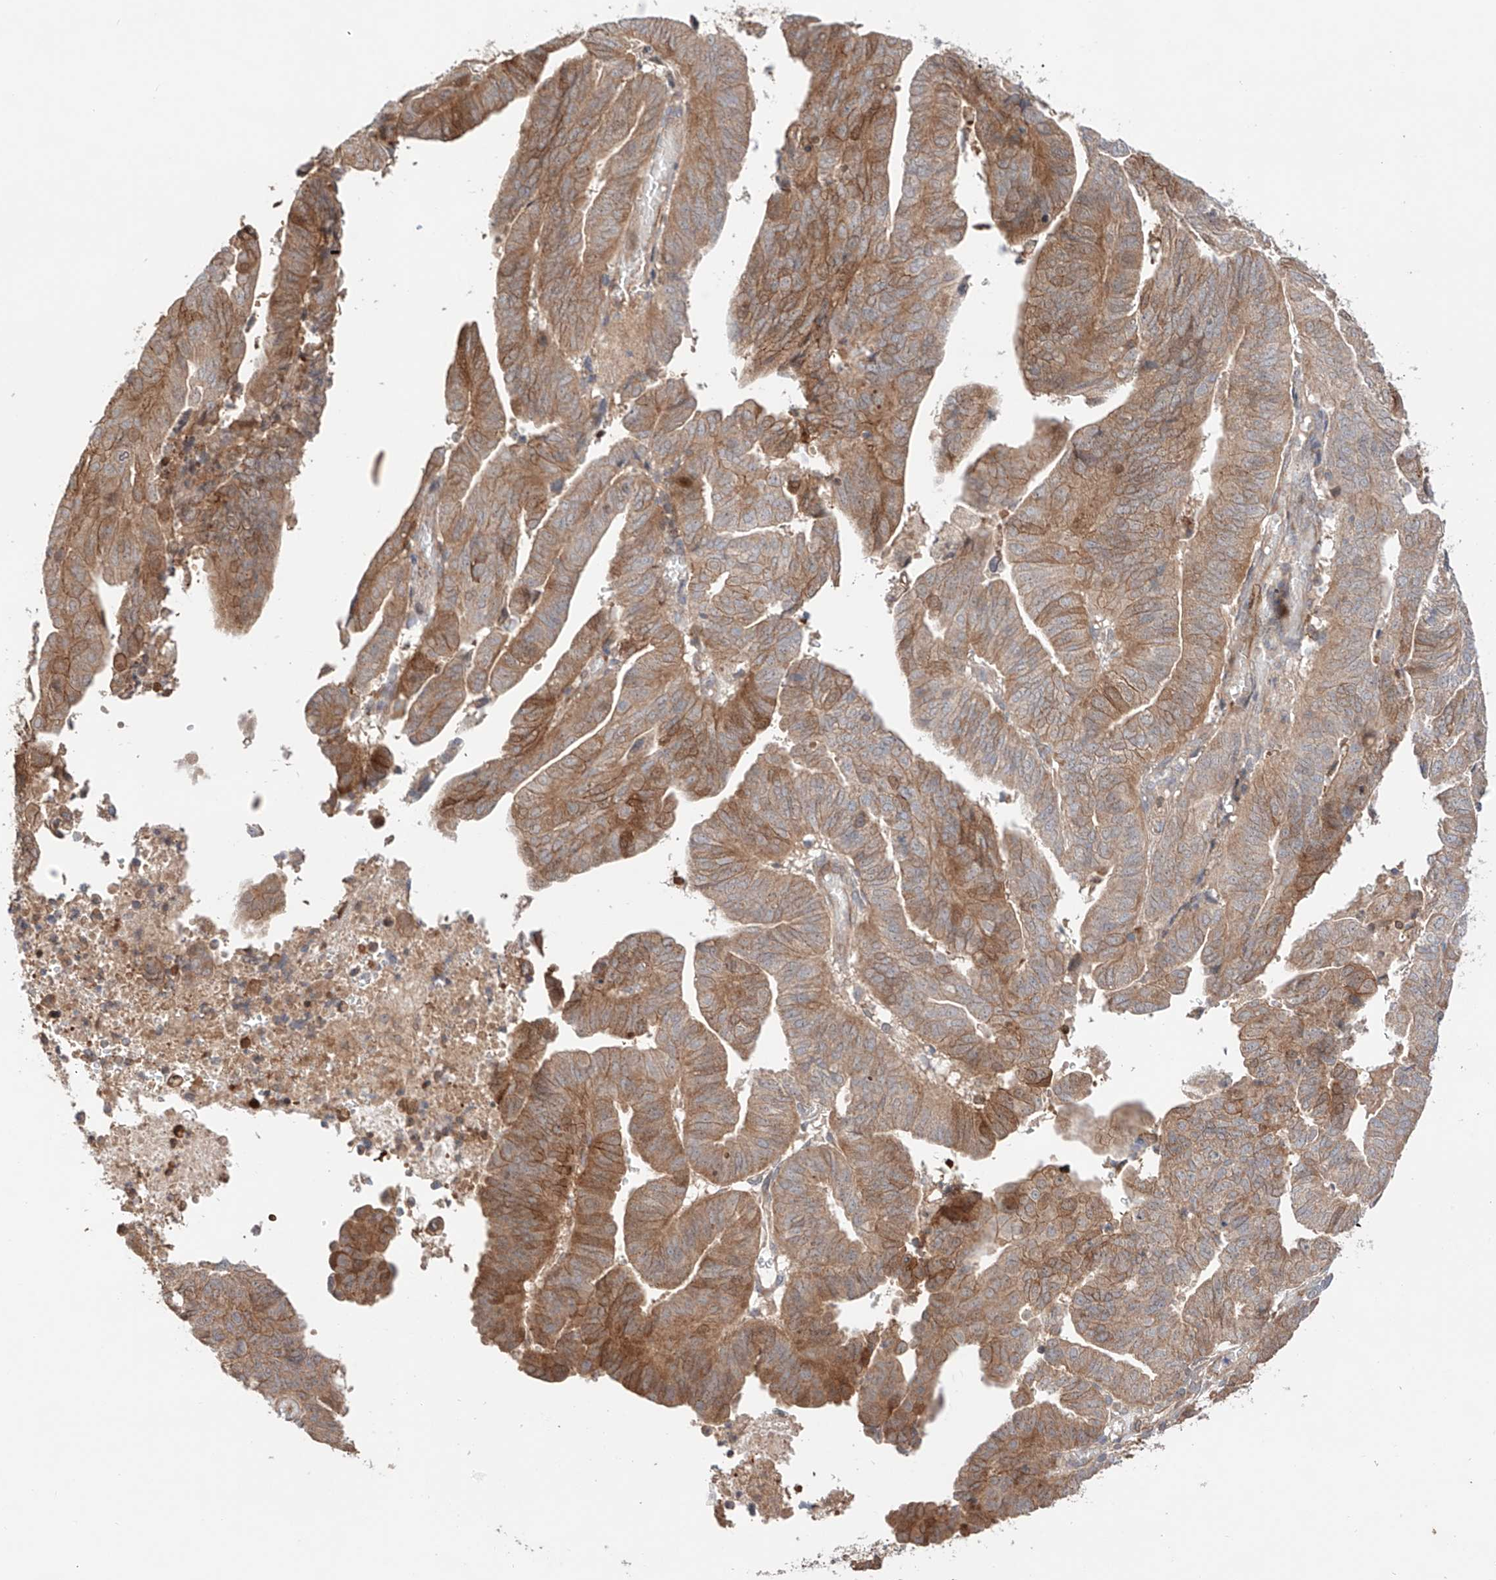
{"staining": {"intensity": "moderate", "quantity": ">75%", "location": "cytoplasmic/membranous"}, "tissue": "endometrial cancer", "cell_type": "Tumor cells", "image_type": "cancer", "snomed": [{"axis": "morphology", "description": "Adenocarcinoma, NOS"}, {"axis": "topography", "description": "Uterus"}], "caption": "Immunohistochemistry (IHC) of adenocarcinoma (endometrial) shows medium levels of moderate cytoplasmic/membranous expression in about >75% of tumor cells.", "gene": "IGSF22", "patient": {"sex": "female", "age": 77}}